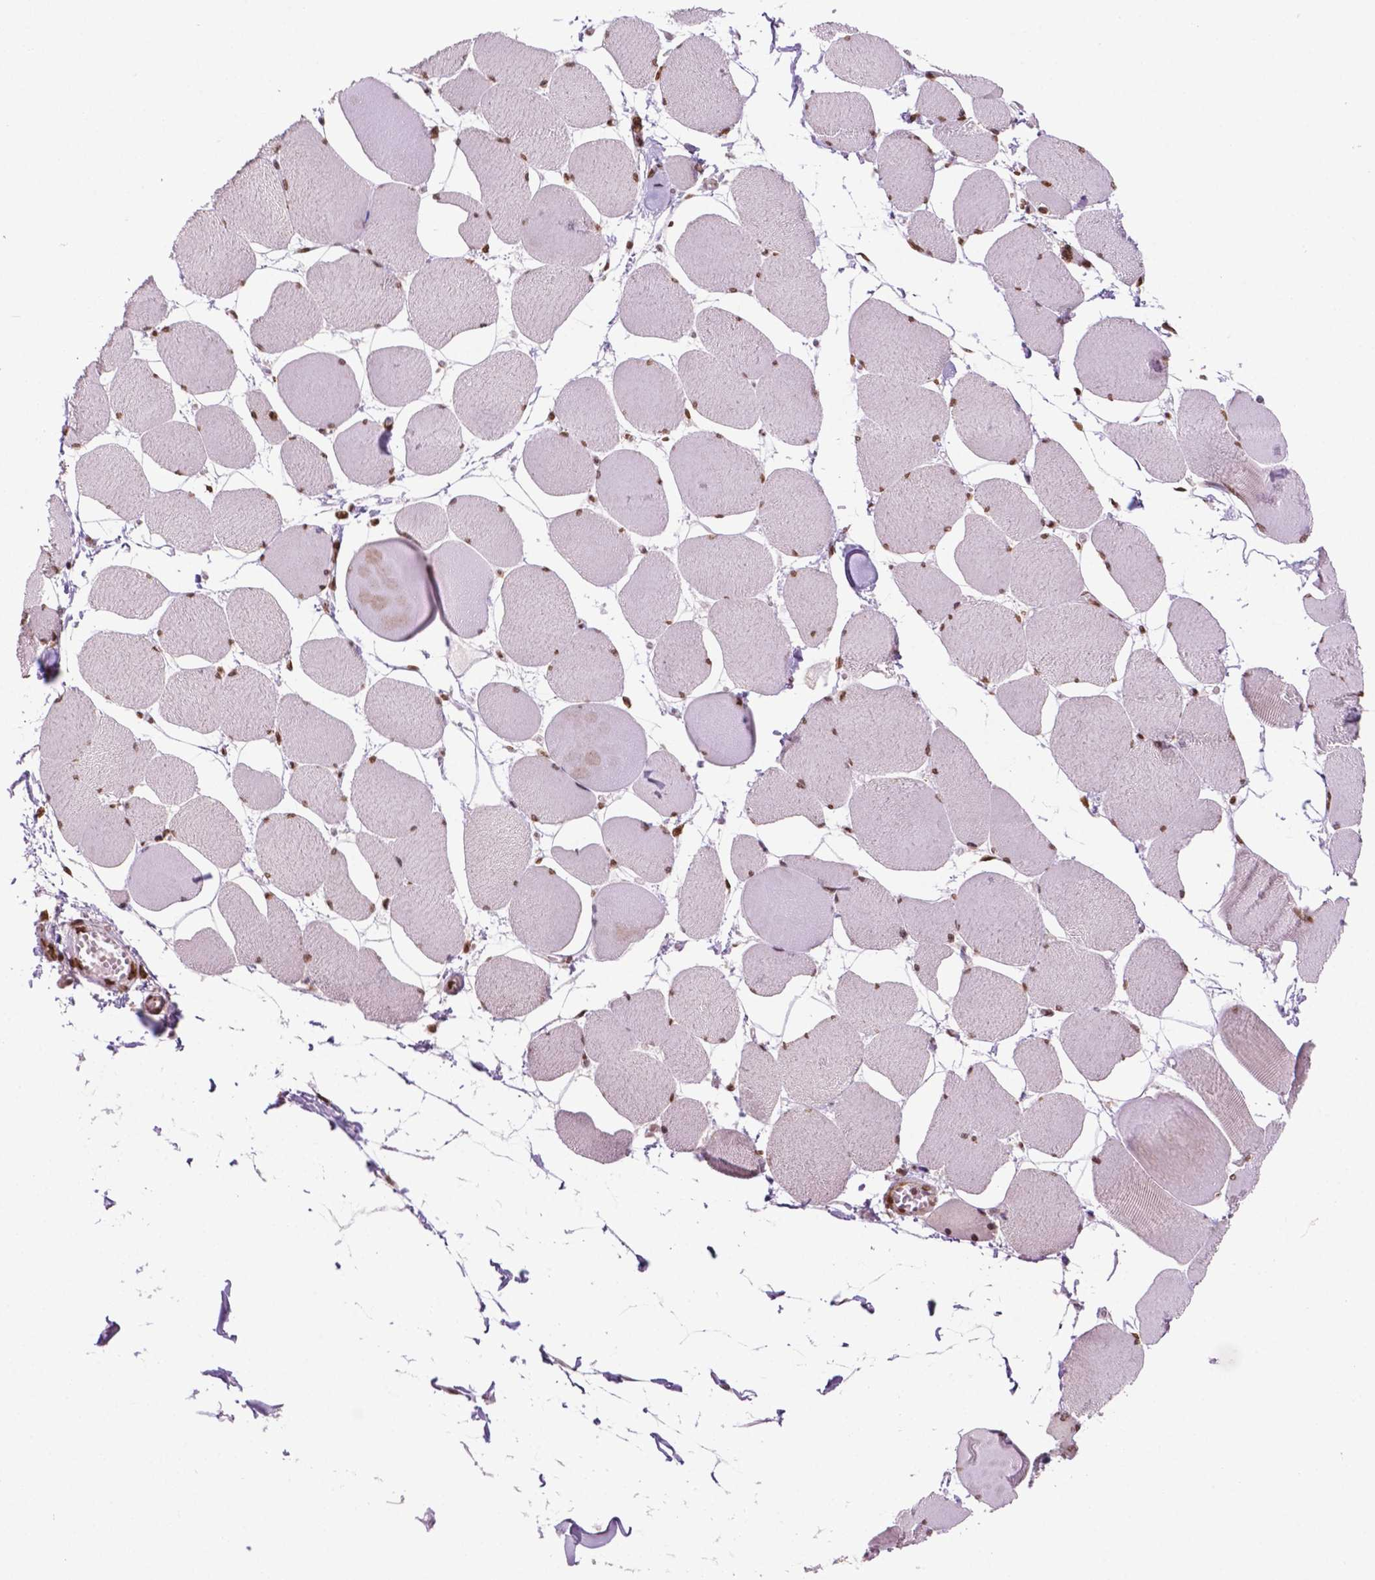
{"staining": {"intensity": "moderate", "quantity": ">75%", "location": "nuclear"}, "tissue": "skeletal muscle", "cell_type": "Myocytes", "image_type": "normal", "snomed": [{"axis": "morphology", "description": "Normal tissue, NOS"}, {"axis": "topography", "description": "Skeletal muscle"}], "caption": "Myocytes display medium levels of moderate nuclear positivity in approximately >75% of cells in normal skeletal muscle.", "gene": "MLH1", "patient": {"sex": "female", "age": 75}}